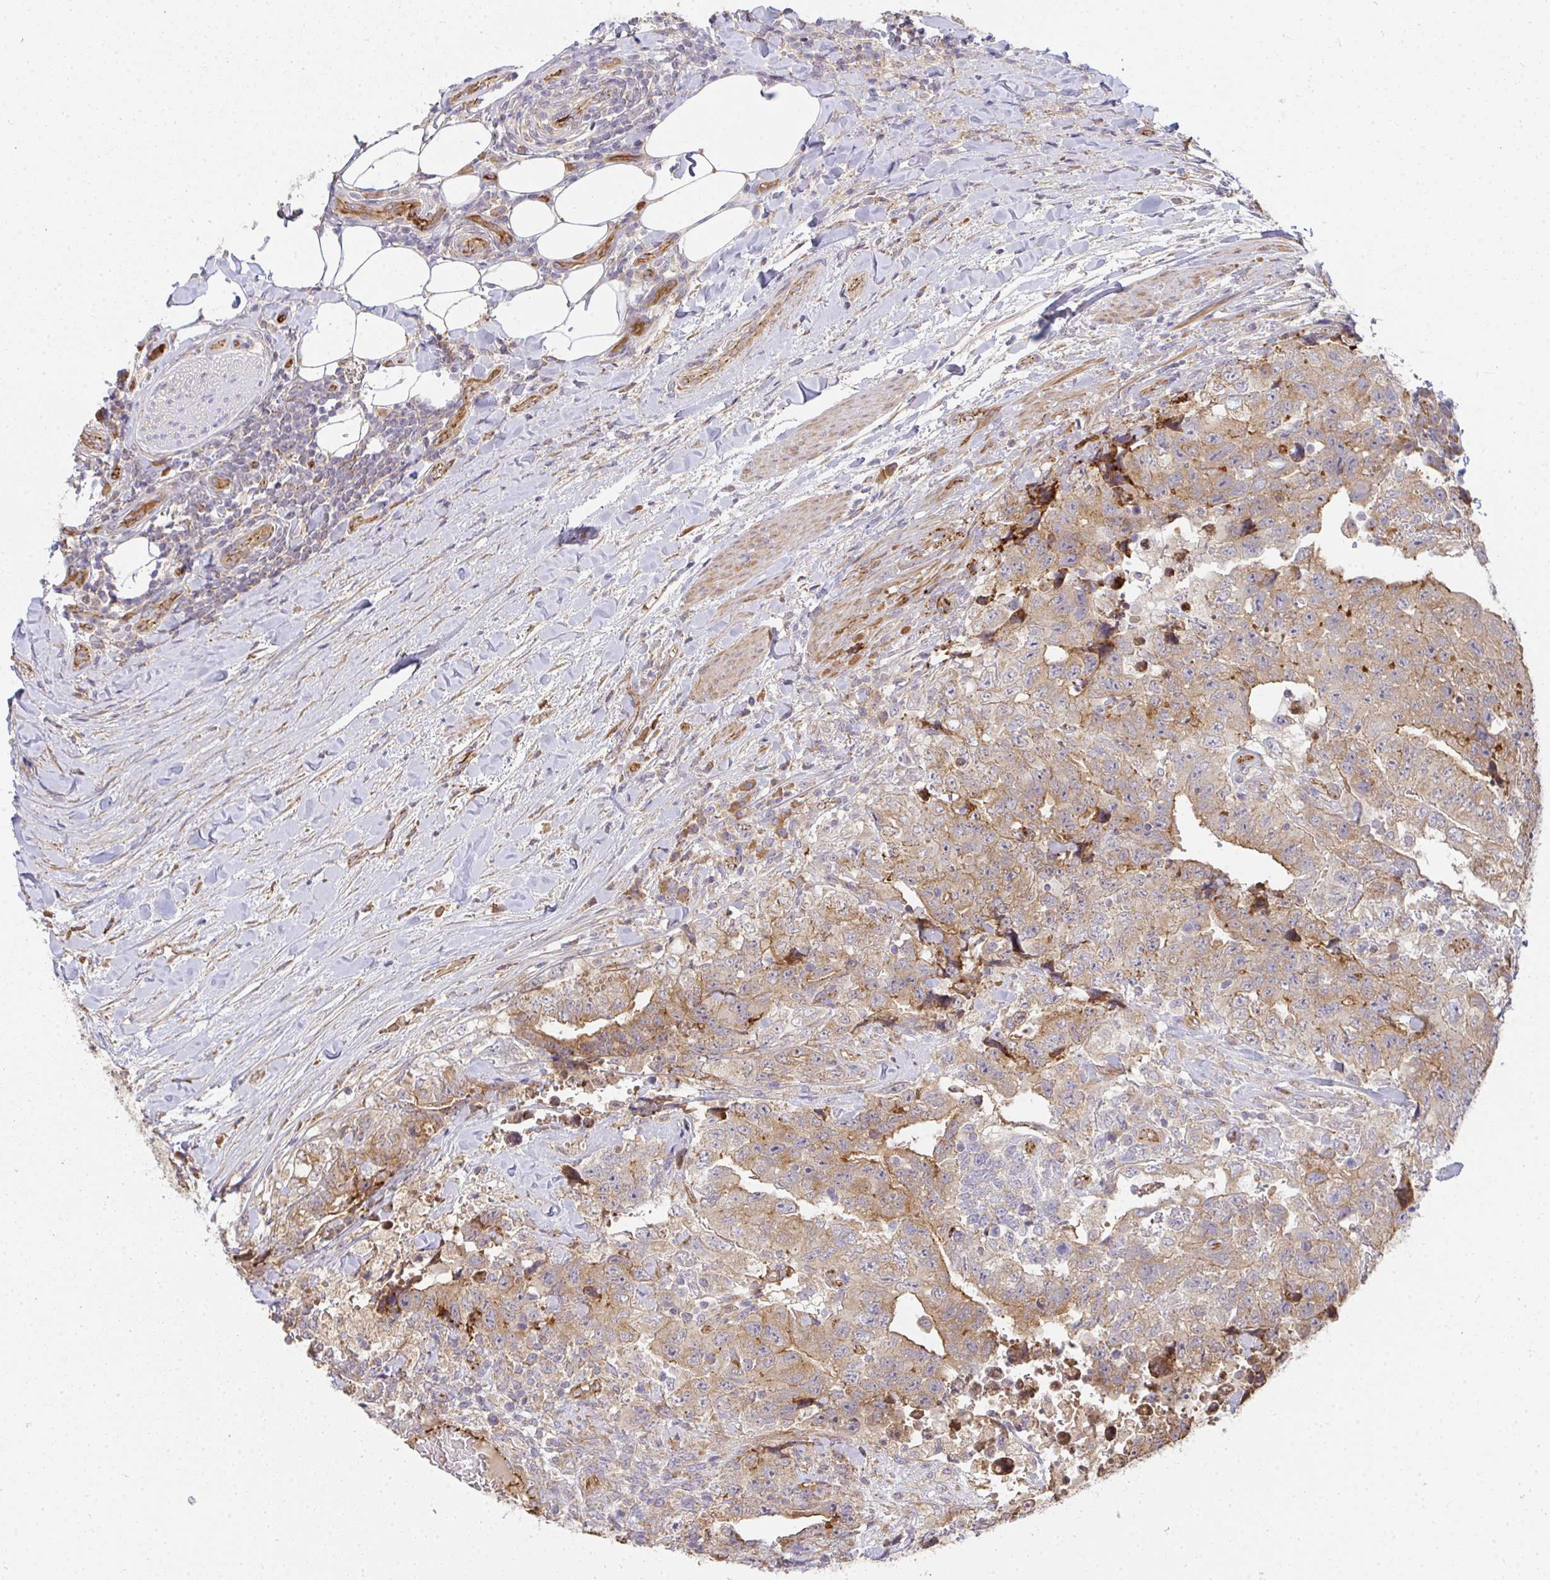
{"staining": {"intensity": "moderate", "quantity": ">75%", "location": "cytoplasmic/membranous"}, "tissue": "testis cancer", "cell_type": "Tumor cells", "image_type": "cancer", "snomed": [{"axis": "morphology", "description": "Carcinoma, Embryonal, NOS"}, {"axis": "topography", "description": "Testis"}], "caption": "High-power microscopy captured an IHC micrograph of testis embryonal carcinoma, revealing moderate cytoplasmic/membranous expression in about >75% of tumor cells.", "gene": "B4GALT6", "patient": {"sex": "male", "age": 24}}